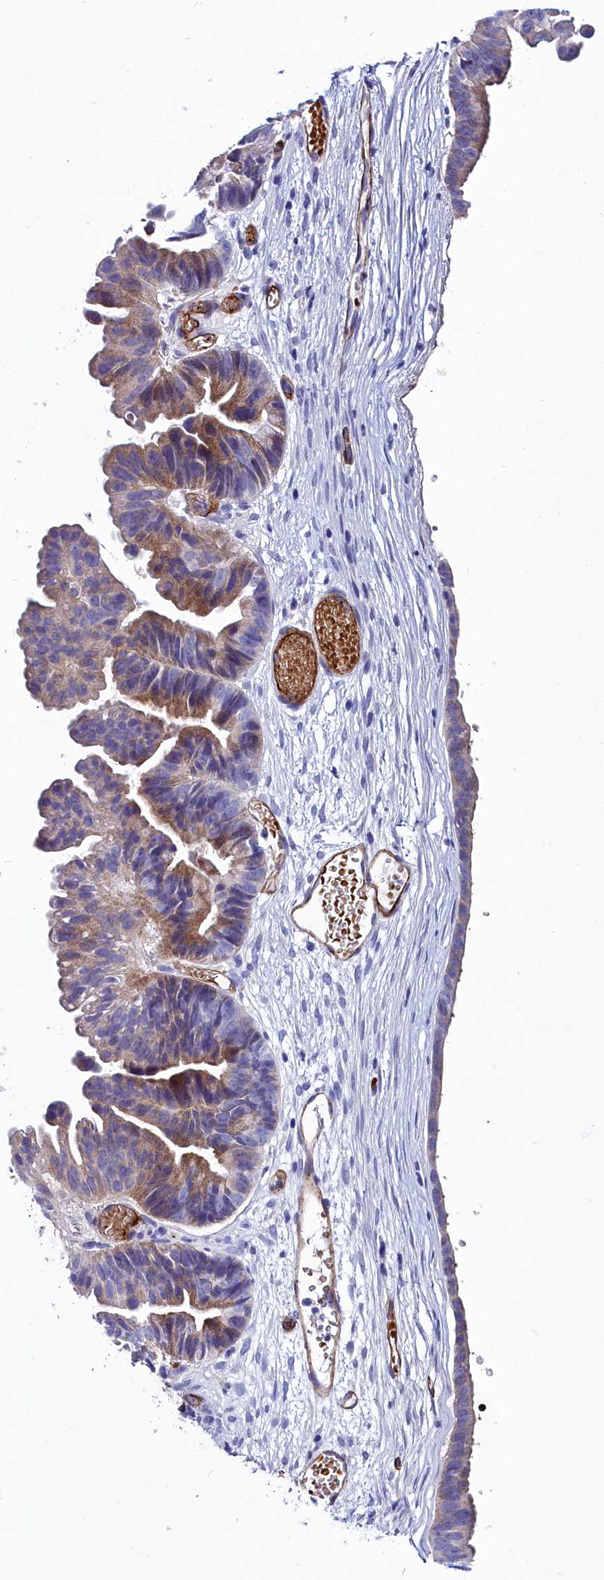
{"staining": {"intensity": "moderate", "quantity": ">75%", "location": "cytoplasmic/membranous"}, "tissue": "ovarian cancer", "cell_type": "Tumor cells", "image_type": "cancer", "snomed": [{"axis": "morphology", "description": "Cystadenocarcinoma, mucinous, NOS"}, {"axis": "topography", "description": "Ovary"}], "caption": "There is medium levels of moderate cytoplasmic/membranous staining in tumor cells of mucinous cystadenocarcinoma (ovarian), as demonstrated by immunohistochemical staining (brown color).", "gene": "CYP4F11", "patient": {"sex": "female", "age": 61}}